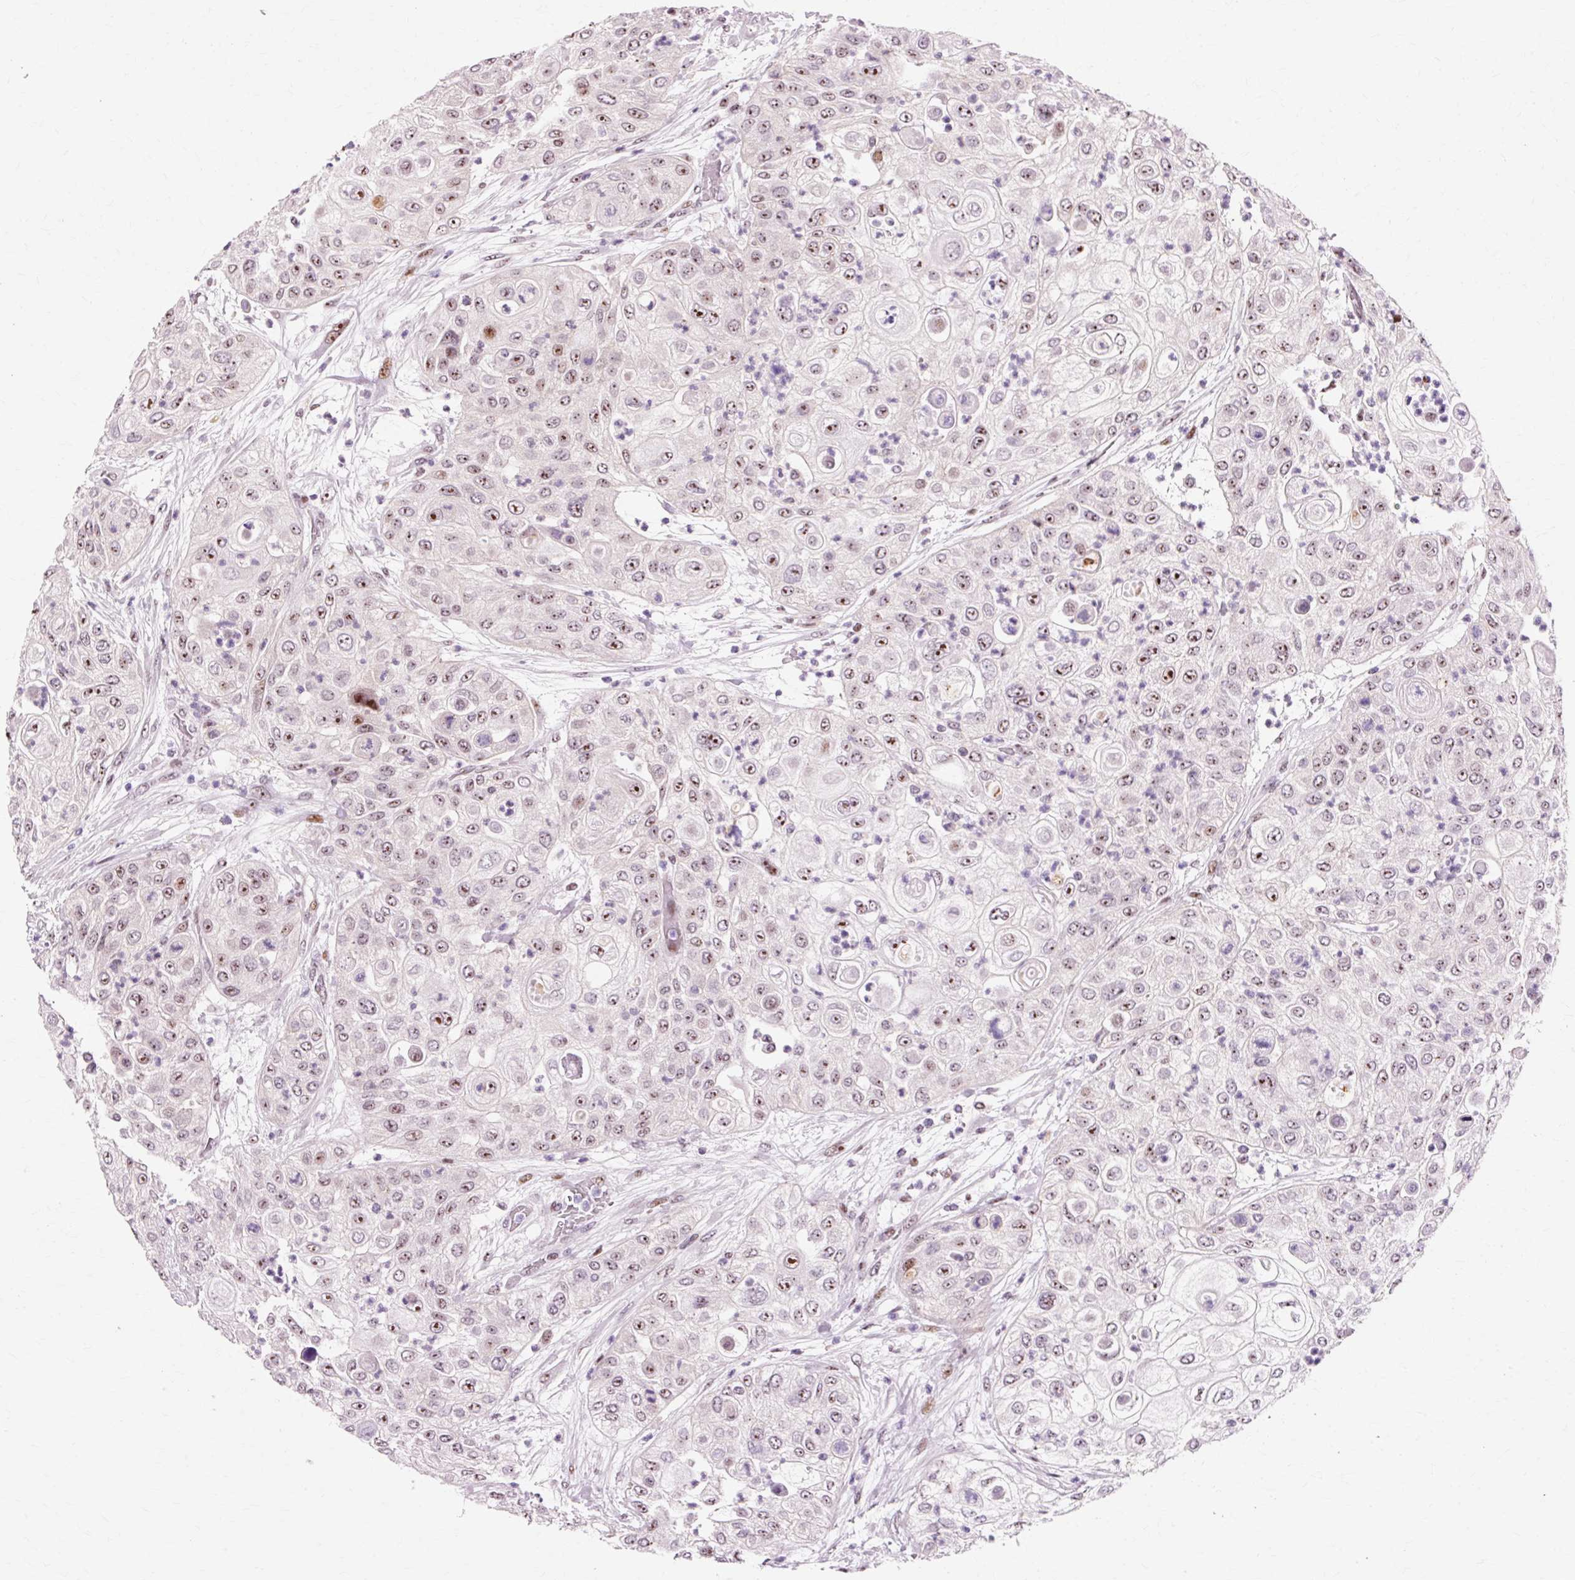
{"staining": {"intensity": "moderate", "quantity": "25%-75%", "location": "nuclear"}, "tissue": "urothelial cancer", "cell_type": "Tumor cells", "image_type": "cancer", "snomed": [{"axis": "morphology", "description": "Urothelial carcinoma, High grade"}, {"axis": "topography", "description": "Urinary bladder"}], "caption": "Human high-grade urothelial carcinoma stained with a protein marker reveals moderate staining in tumor cells.", "gene": "MACROD2", "patient": {"sex": "female", "age": 79}}